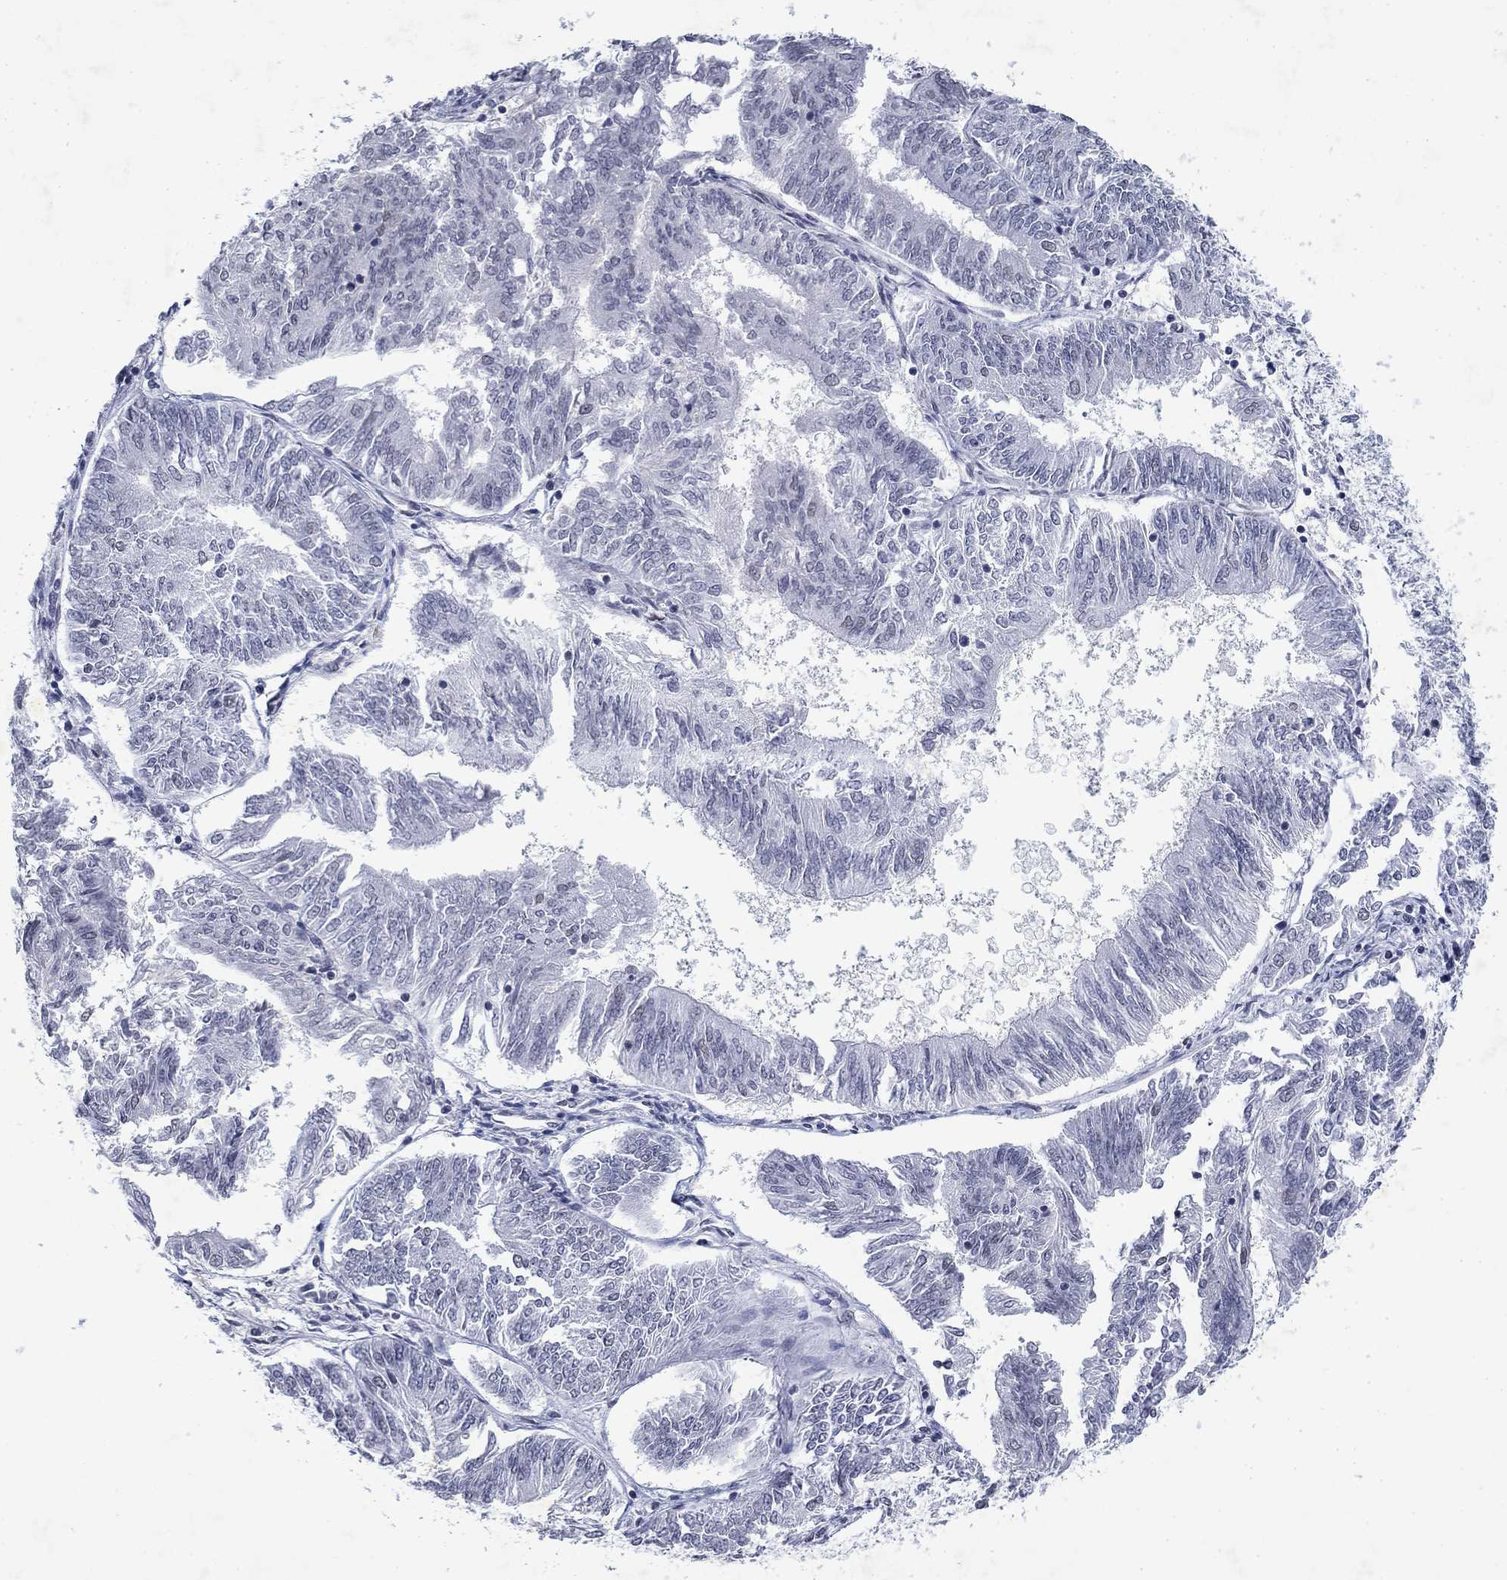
{"staining": {"intensity": "negative", "quantity": "none", "location": "none"}, "tissue": "endometrial cancer", "cell_type": "Tumor cells", "image_type": "cancer", "snomed": [{"axis": "morphology", "description": "Adenocarcinoma, NOS"}, {"axis": "topography", "description": "Endometrium"}], "caption": "The micrograph demonstrates no staining of tumor cells in adenocarcinoma (endometrial).", "gene": "TOR1AIP1", "patient": {"sex": "female", "age": 58}}